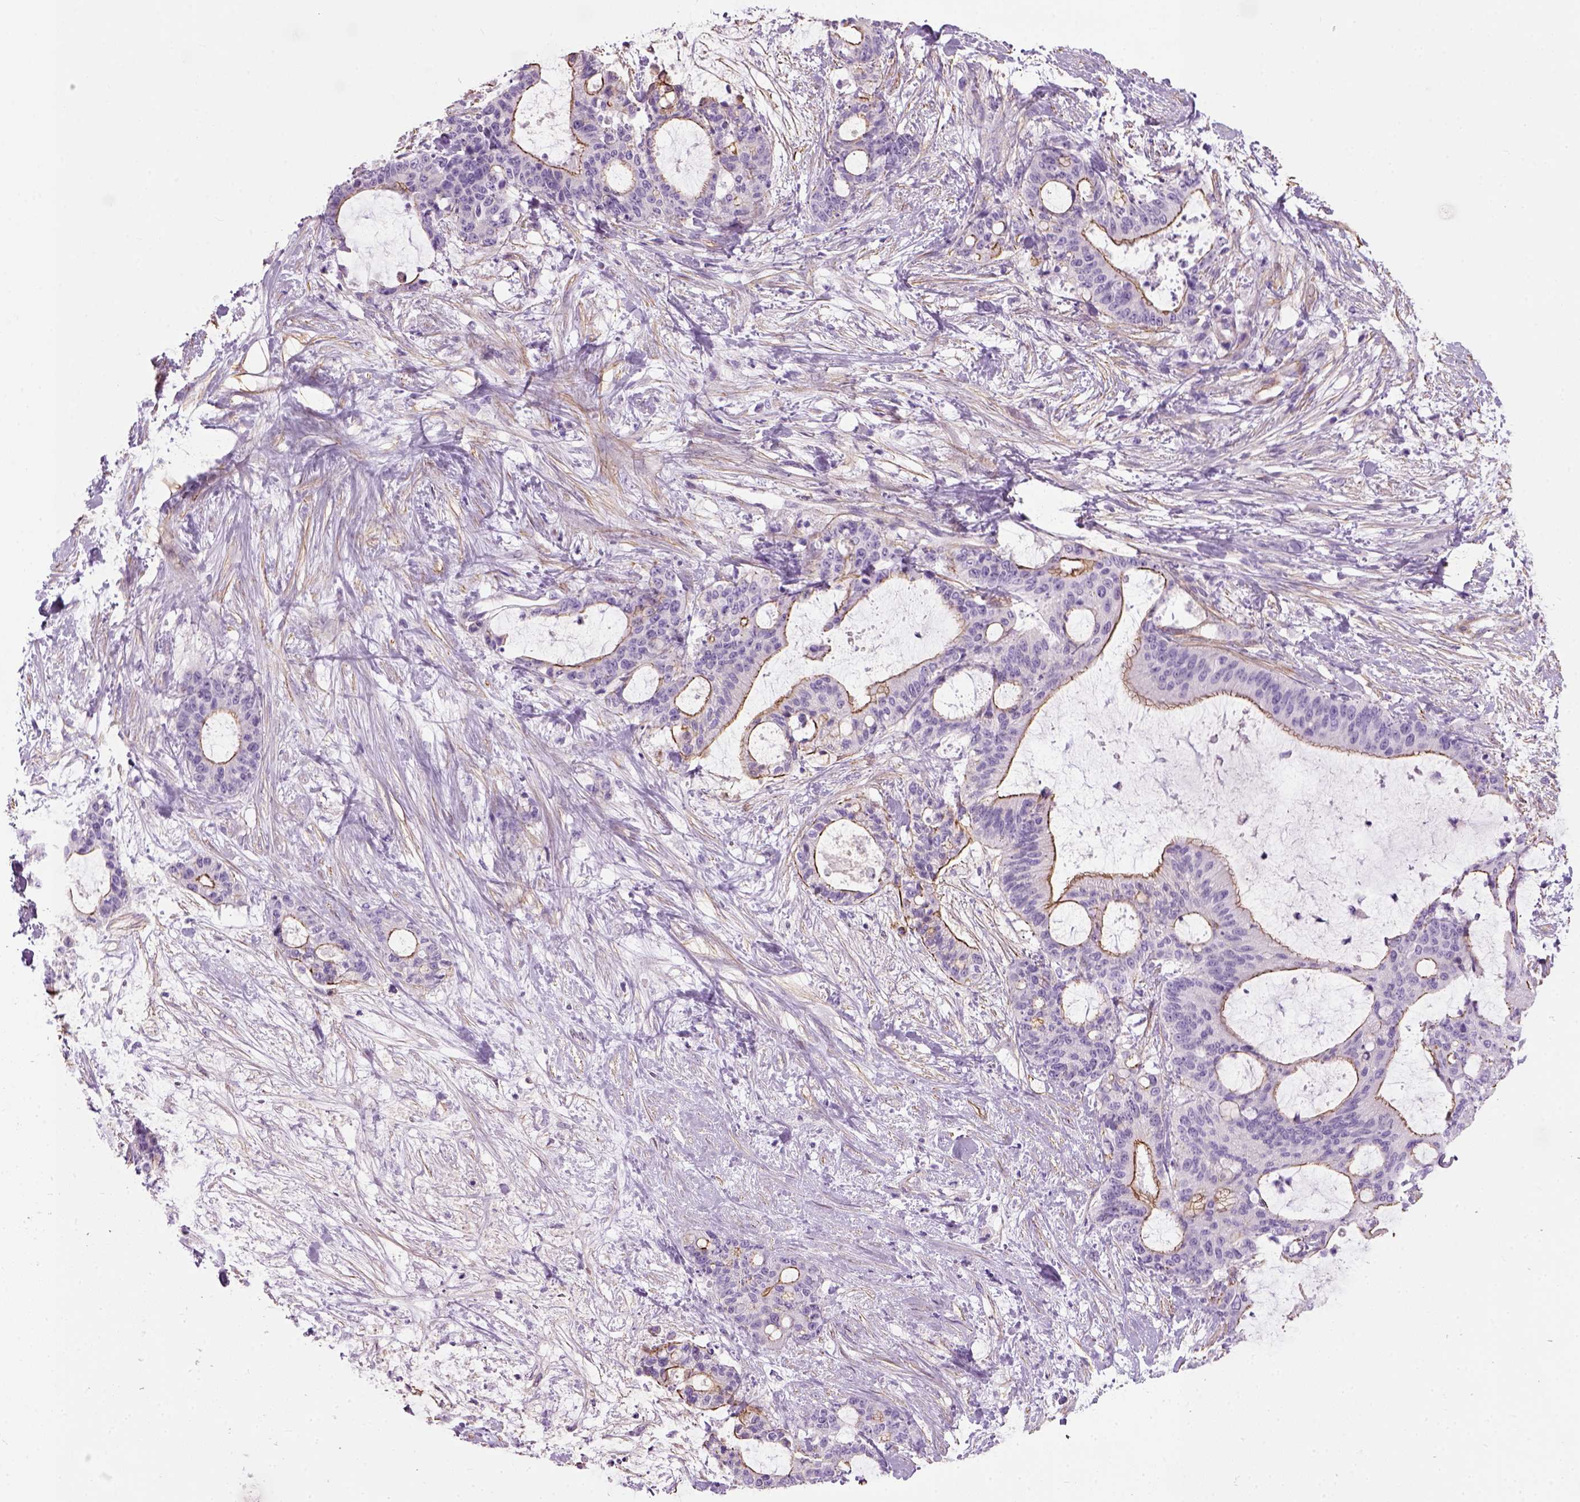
{"staining": {"intensity": "moderate", "quantity": ">75%", "location": "cytoplasmic/membranous"}, "tissue": "liver cancer", "cell_type": "Tumor cells", "image_type": "cancer", "snomed": [{"axis": "morphology", "description": "Cholangiocarcinoma"}, {"axis": "topography", "description": "Liver"}], "caption": "Immunohistochemical staining of human cholangiocarcinoma (liver) demonstrates medium levels of moderate cytoplasmic/membranous protein staining in approximately >75% of tumor cells.", "gene": "FAM161A", "patient": {"sex": "female", "age": 73}}